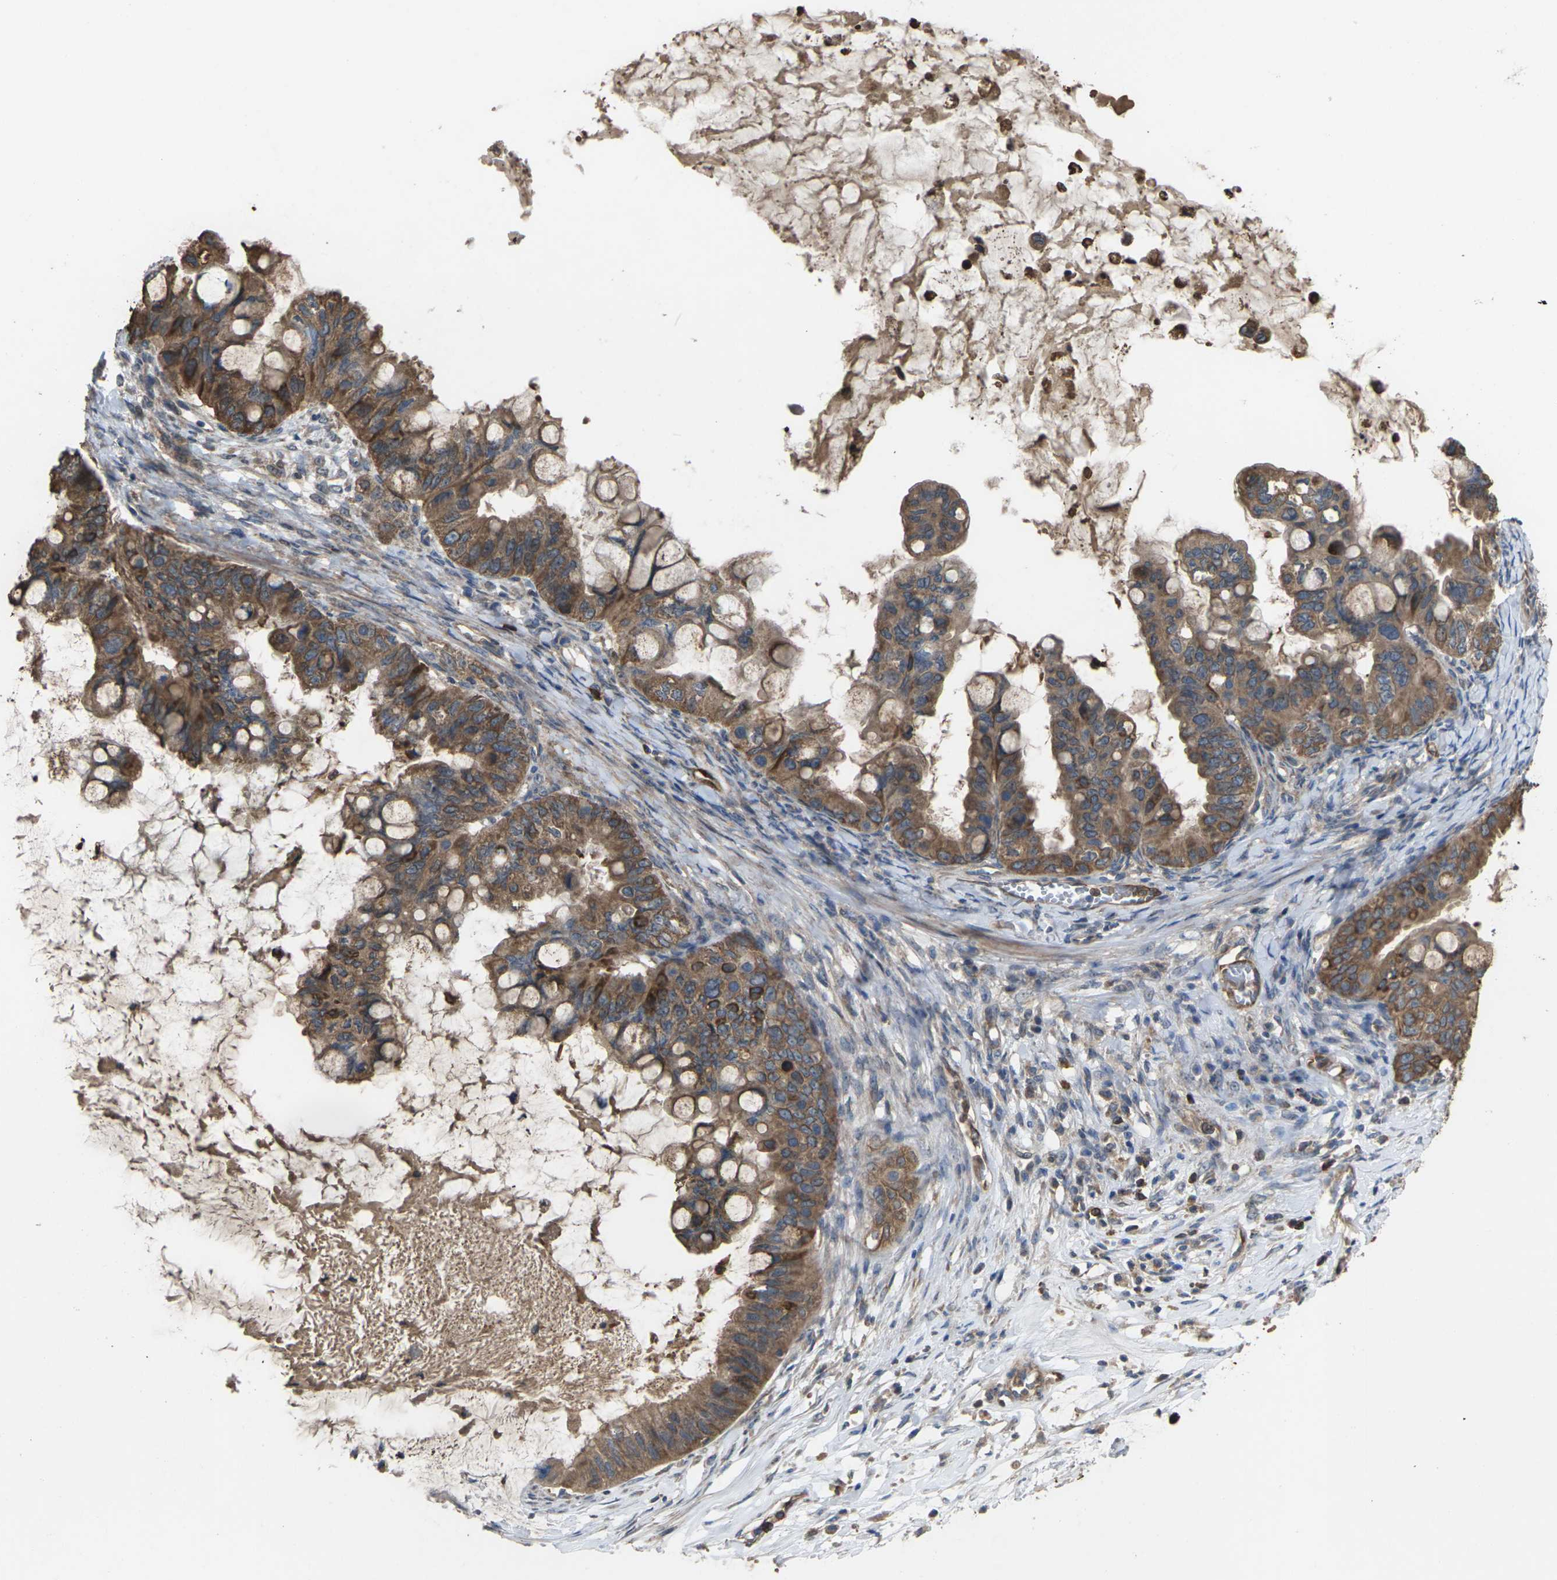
{"staining": {"intensity": "moderate", "quantity": ">75%", "location": "cytoplasmic/membranous"}, "tissue": "ovarian cancer", "cell_type": "Tumor cells", "image_type": "cancer", "snomed": [{"axis": "morphology", "description": "Cystadenocarcinoma, mucinous, NOS"}, {"axis": "topography", "description": "Ovary"}], "caption": "Moderate cytoplasmic/membranous positivity is identified in about >75% of tumor cells in mucinous cystadenocarcinoma (ovarian).", "gene": "TIAM1", "patient": {"sex": "female", "age": 80}}